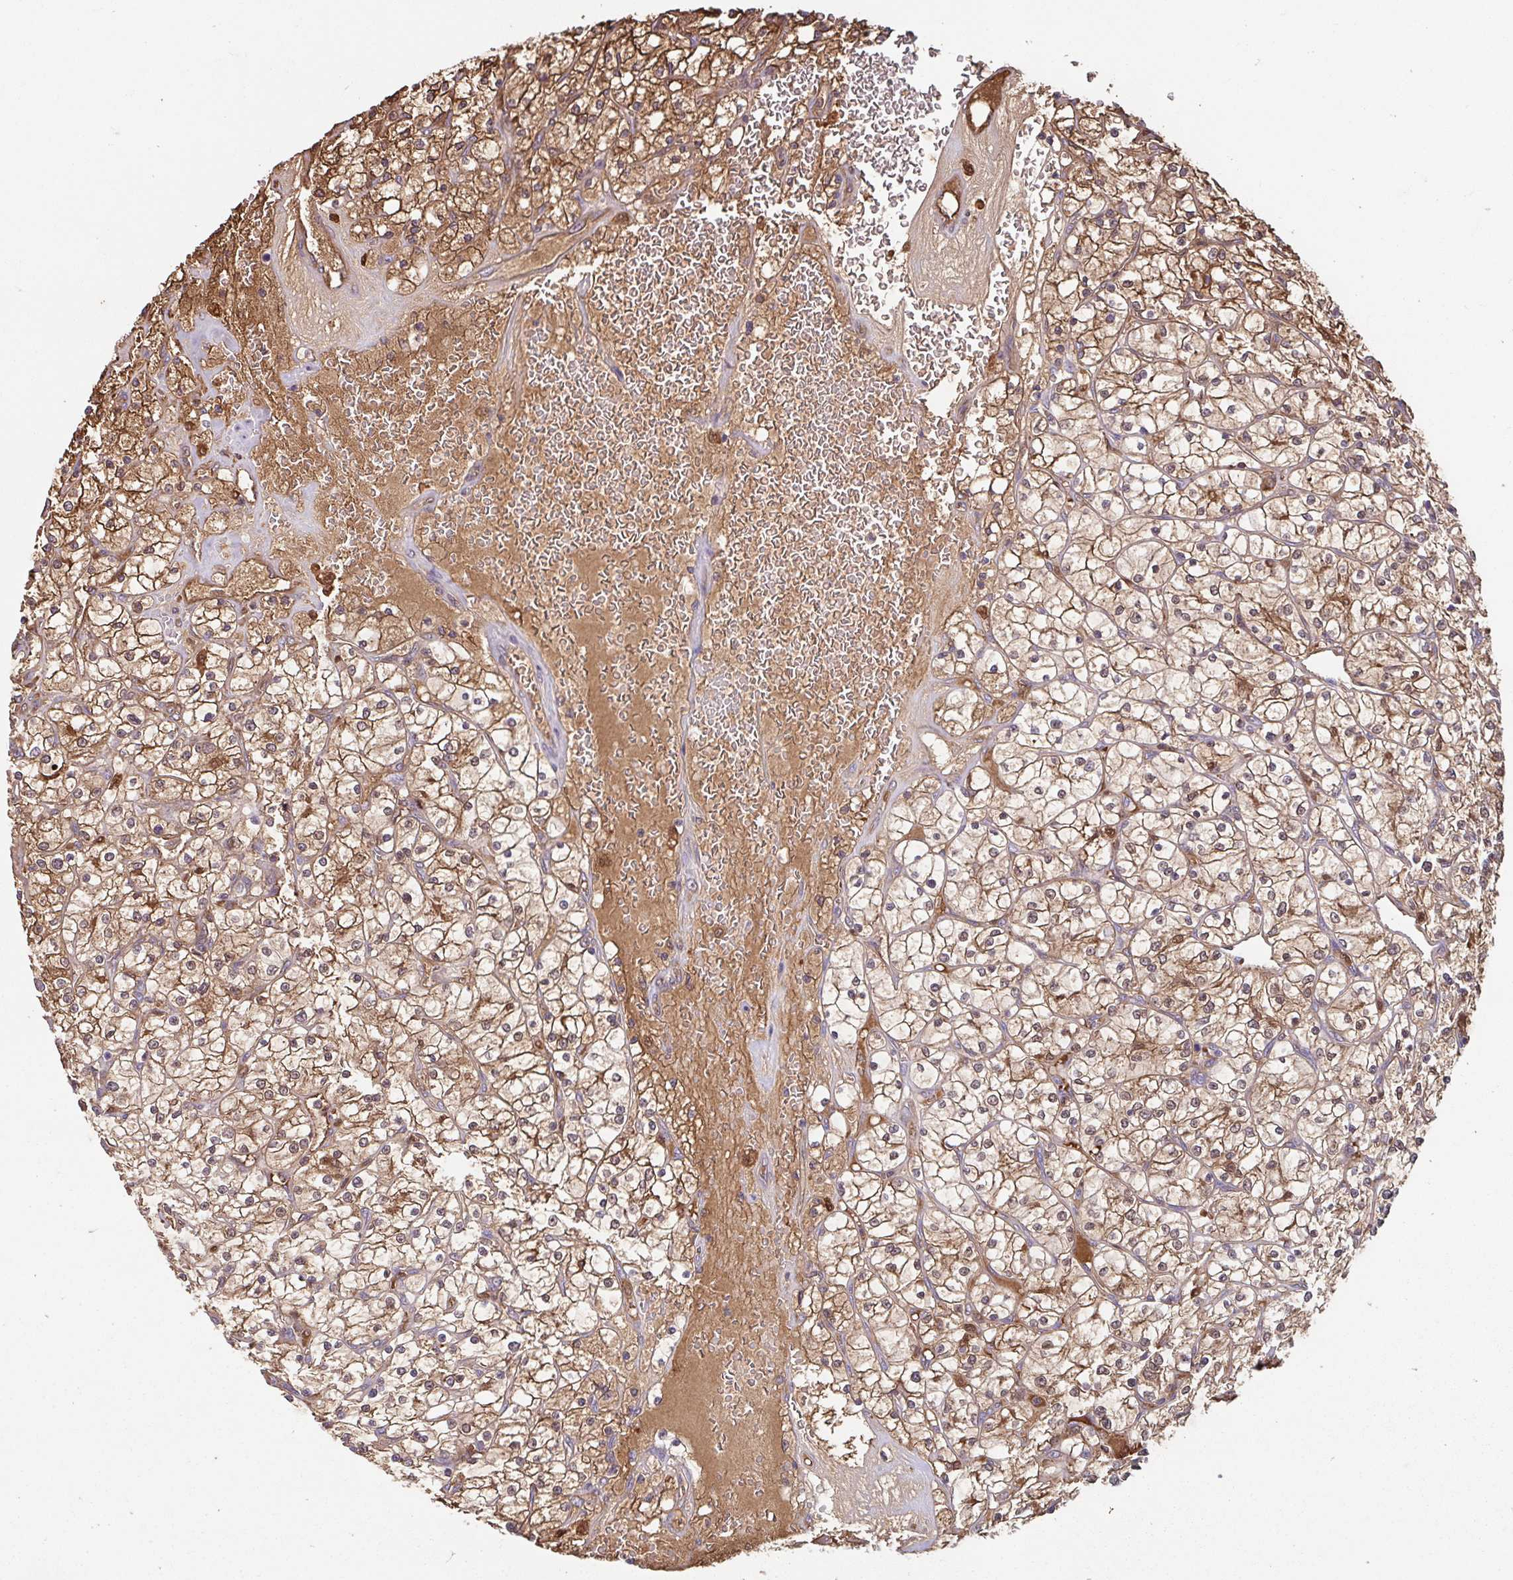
{"staining": {"intensity": "moderate", "quantity": ">75%", "location": "cytoplasmic/membranous,nuclear"}, "tissue": "renal cancer", "cell_type": "Tumor cells", "image_type": "cancer", "snomed": [{"axis": "morphology", "description": "Adenocarcinoma, NOS"}, {"axis": "topography", "description": "Kidney"}], "caption": "A micrograph of human renal cancer stained for a protein demonstrates moderate cytoplasmic/membranous and nuclear brown staining in tumor cells.", "gene": "BLVRA", "patient": {"sex": "female", "age": 64}}